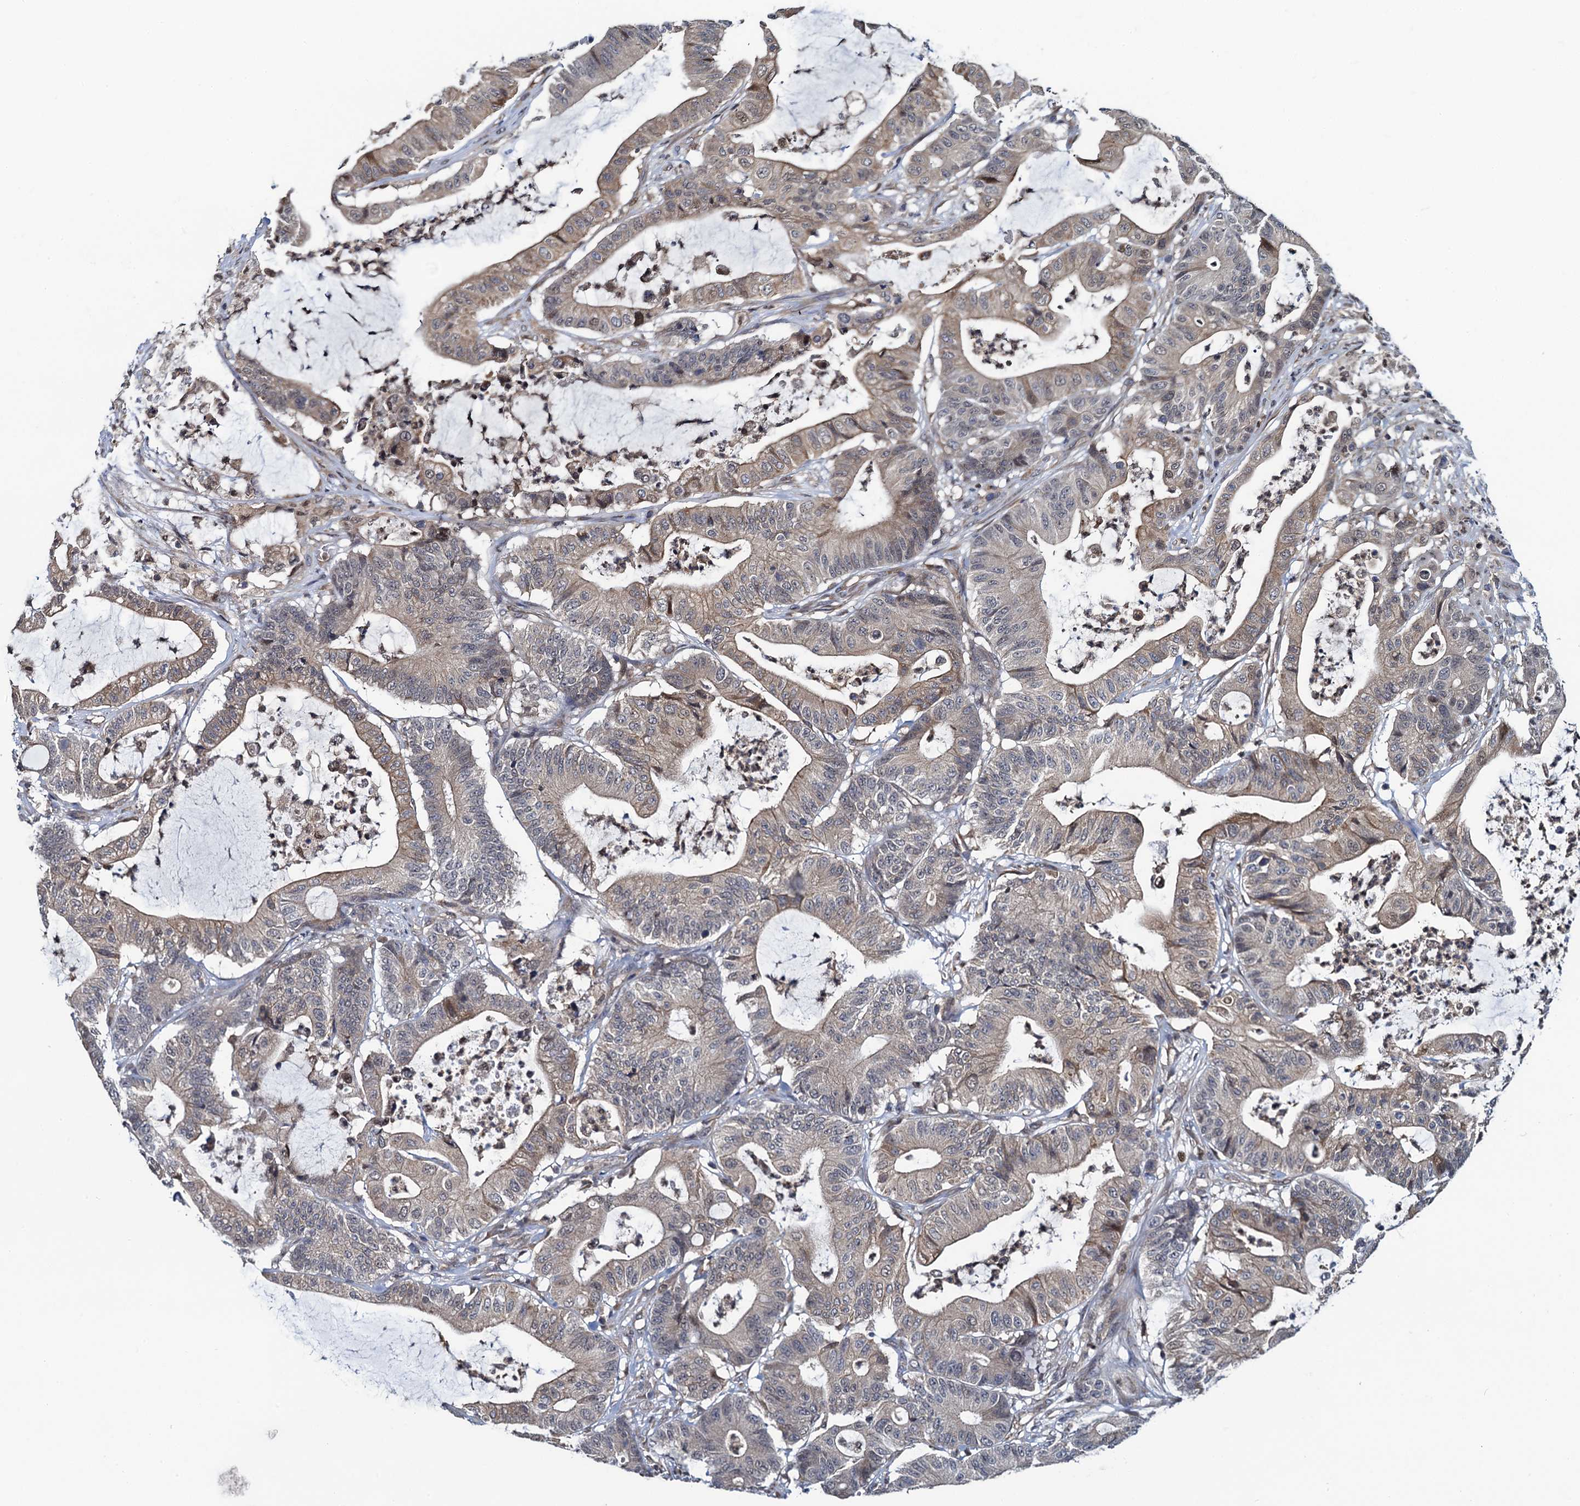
{"staining": {"intensity": "weak", "quantity": "25%-75%", "location": "cytoplasmic/membranous,nuclear"}, "tissue": "colorectal cancer", "cell_type": "Tumor cells", "image_type": "cancer", "snomed": [{"axis": "morphology", "description": "Adenocarcinoma, NOS"}, {"axis": "topography", "description": "Colon"}], "caption": "Immunohistochemical staining of human colorectal cancer (adenocarcinoma) shows low levels of weak cytoplasmic/membranous and nuclear protein staining in approximately 25%-75% of tumor cells.", "gene": "RNF125", "patient": {"sex": "female", "age": 84}}